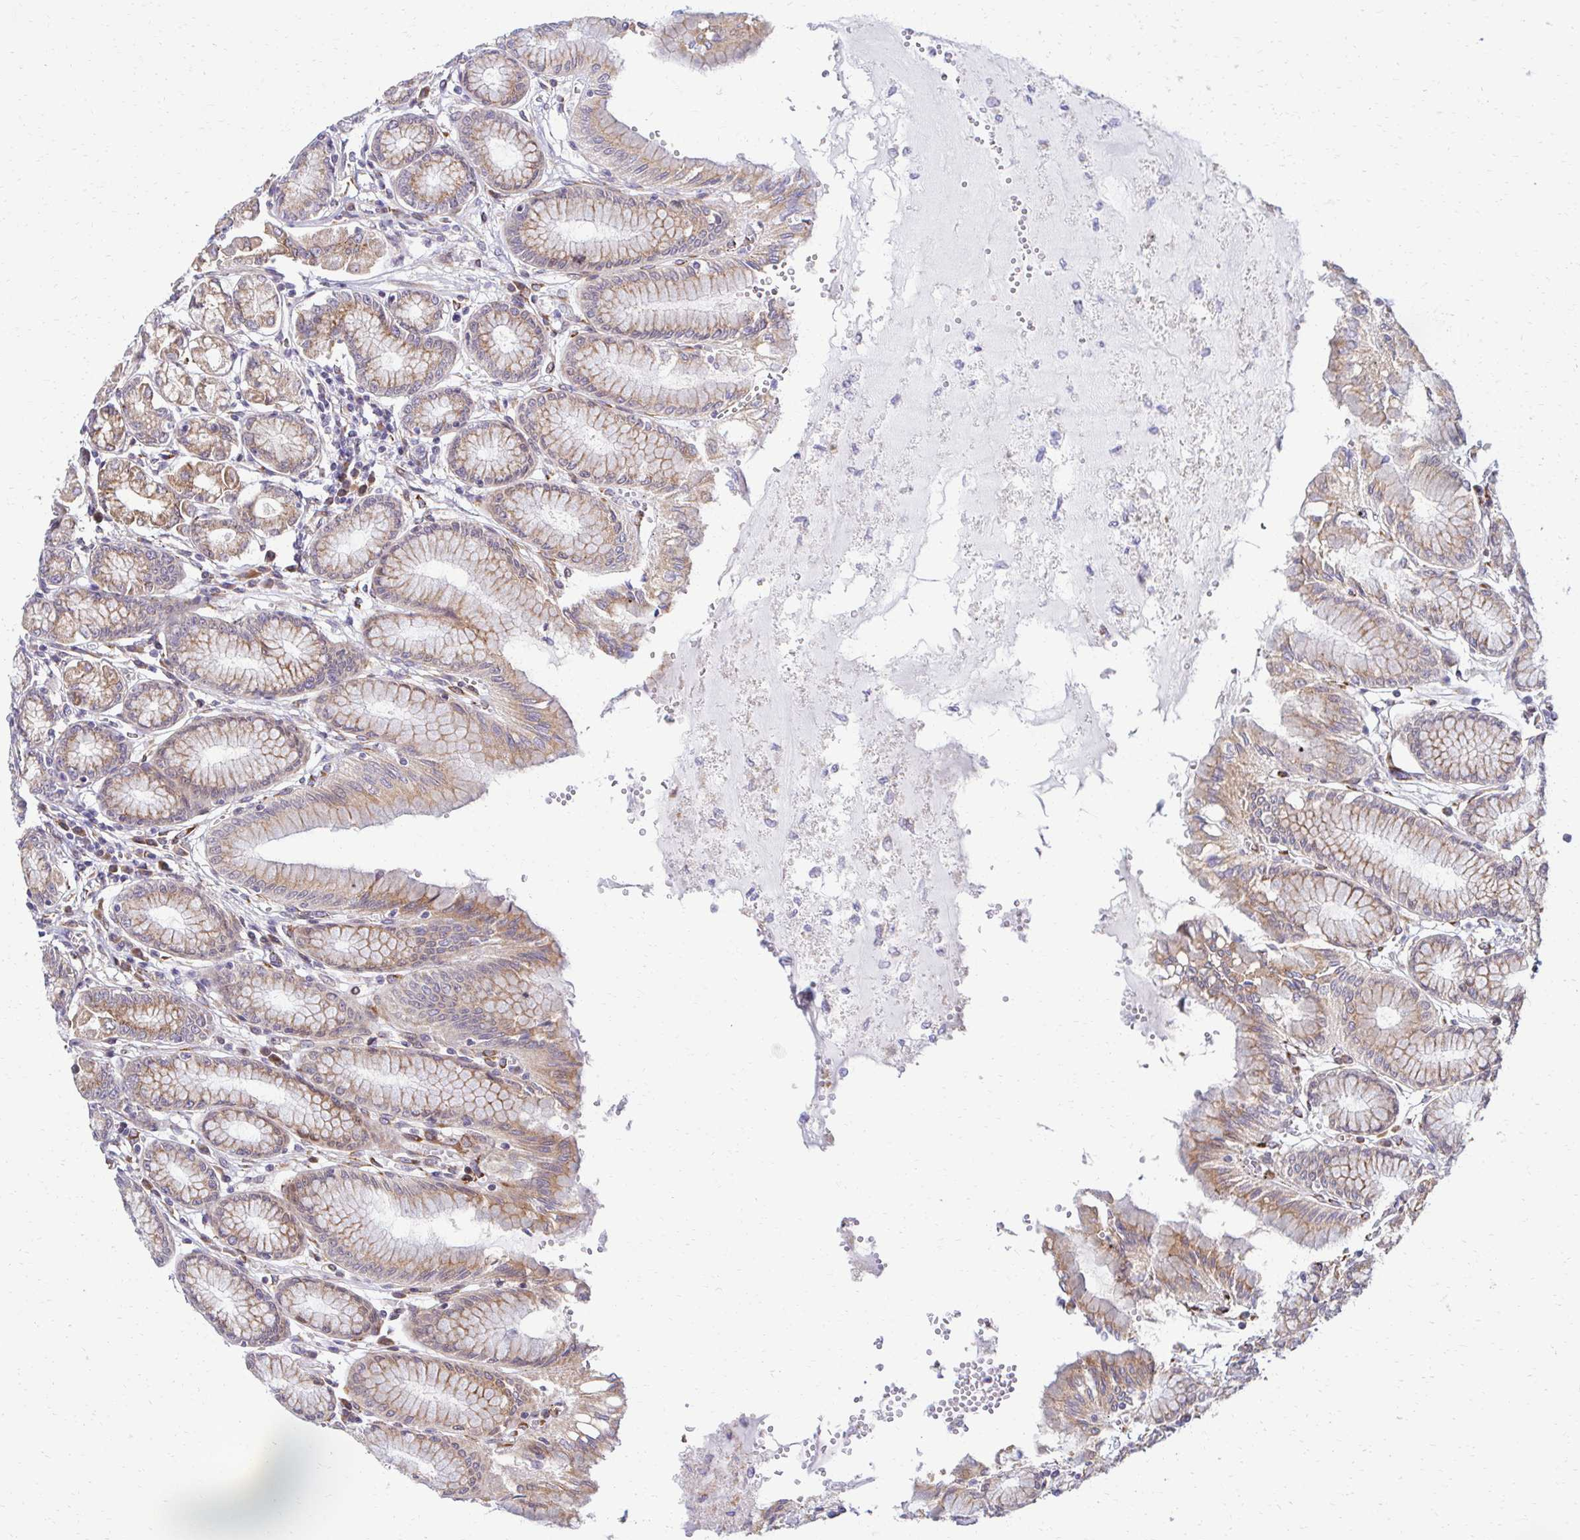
{"staining": {"intensity": "moderate", "quantity": ">75%", "location": "cytoplasmic/membranous"}, "tissue": "stomach", "cell_type": "Glandular cells", "image_type": "normal", "snomed": [{"axis": "morphology", "description": "Normal tissue, NOS"}, {"axis": "topography", "description": "Stomach"}, {"axis": "topography", "description": "Stomach, lower"}], "caption": "IHC of normal stomach shows medium levels of moderate cytoplasmic/membranous expression in about >75% of glandular cells. The staining is performed using DAB brown chromogen to label protein expression. The nuclei are counter-stained blue using hematoxylin.", "gene": "HPS1", "patient": {"sex": "male", "age": 76}}